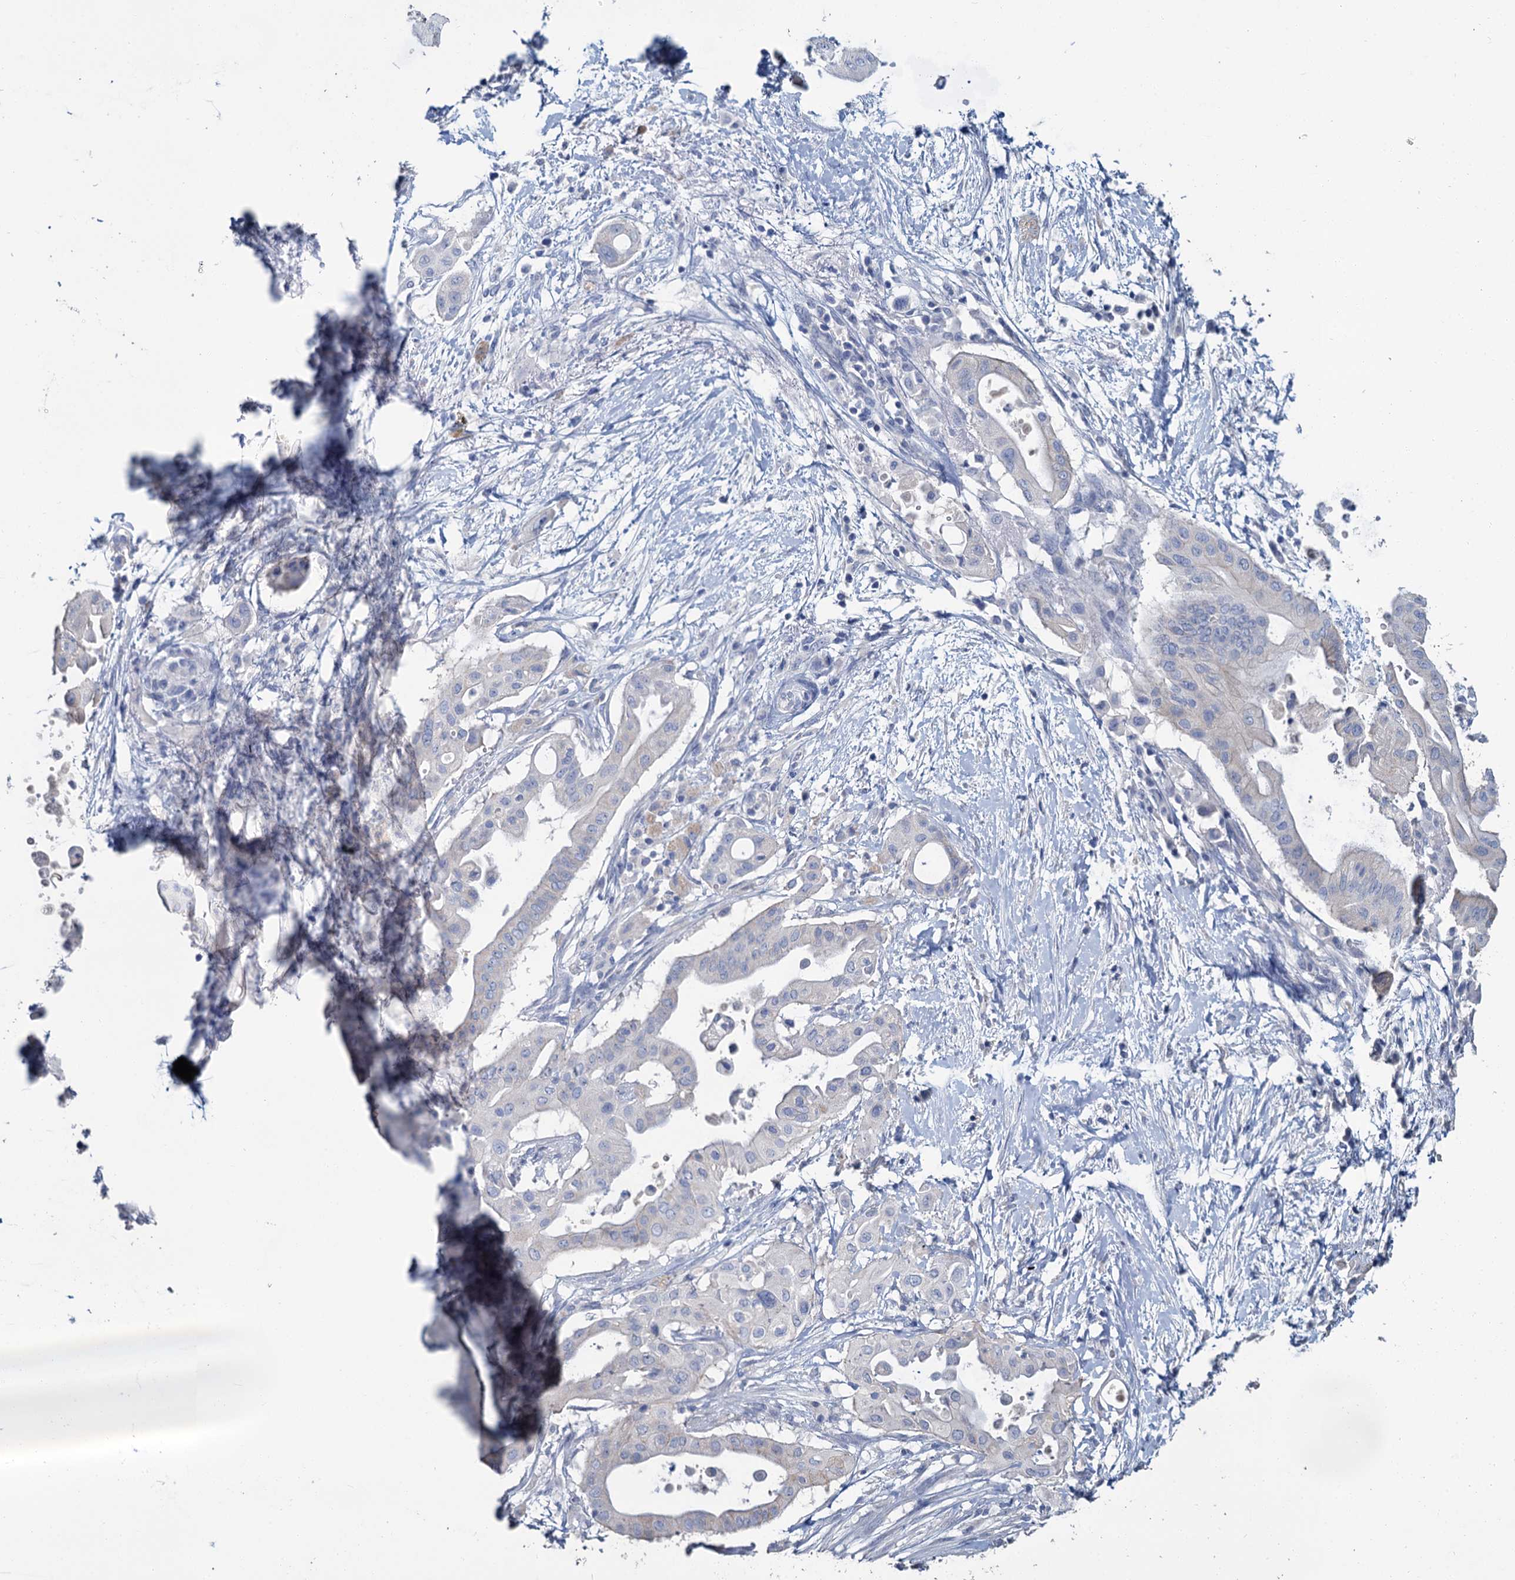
{"staining": {"intensity": "negative", "quantity": "none", "location": "none"}, "tissue": "pancreatic cancer", "cell_type": "Tumor cells", "image_type": "cancer", "snomed": [{"axis": "morphology", "description": "Adenocarcinoma, NOS"}, {"axis": "topography", "description": "Pancreas"}], "caption": "A high-resolution micrograph shows immunohistochemistry (IHC) staining of adenocarcinoma (pancreatic), which reveals no significant positivity in tumor cells.", "gene": "SNCB", "patient": {"sex": "male", "age": 68}}